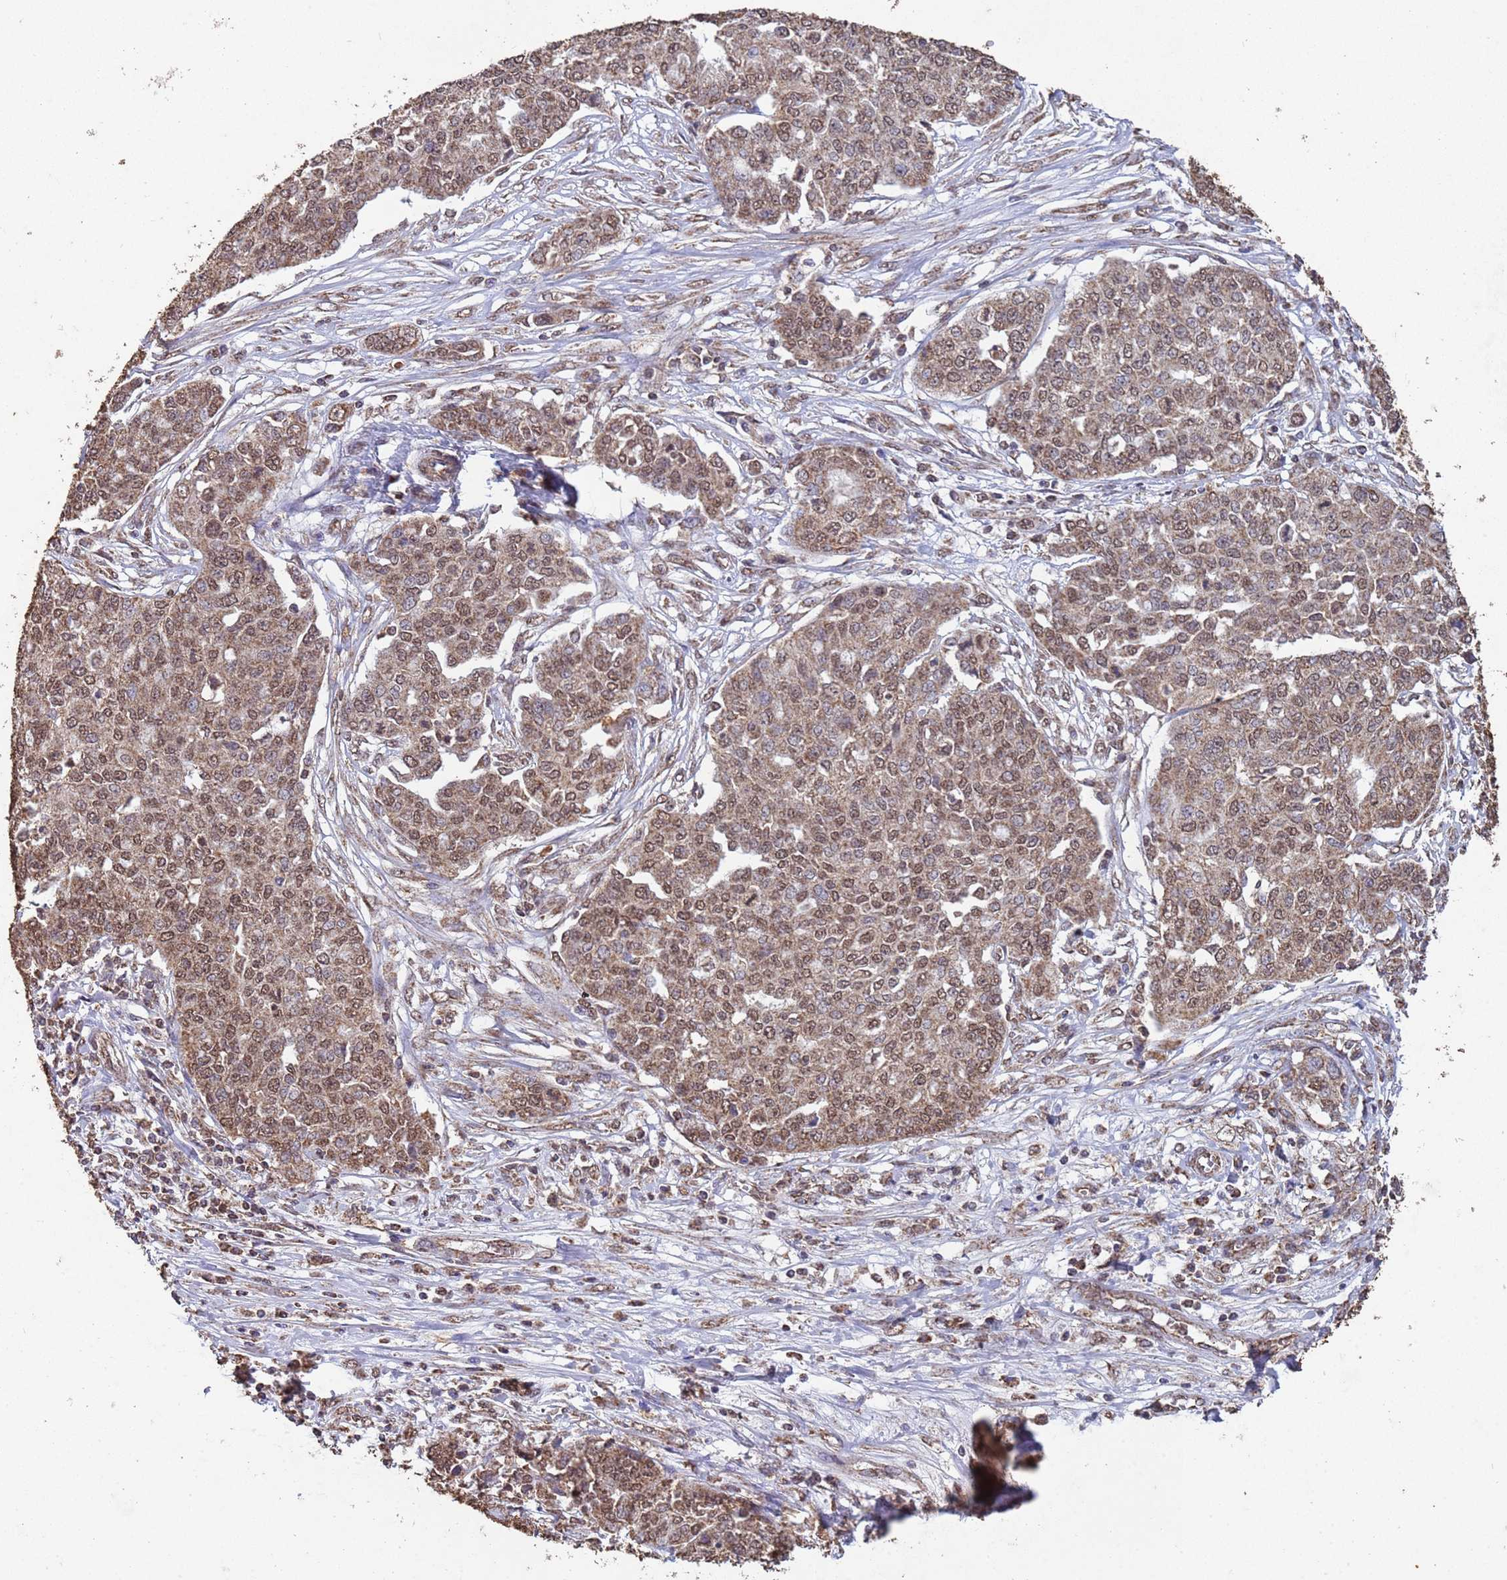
{"staining": {"intensity": "moderate", "quantity": ">75%", "location": "cytoplasmic/membranous,nuclear"}, "tissue": "ovarian cancer", "cell_type": "Tumor cells", "image_type": "cancer", "snomed": [{"axis": "morphology", "description": "Cystadenocarcinoma, serous, NOS"}, {"axis": "topography", "description": "Soft tissue"}, {"axis": "topography", "description": "Ovary"}], "caption": "Brown immunohistochemical staining in ovarian serous cystadenocarcinoma demonstrates moderate cytoplasmic/membranous and nuclear positivity in about >75% of tumor cells.", "gene": "HDAC10", "patient": {"sex": "female", "age": 57}}